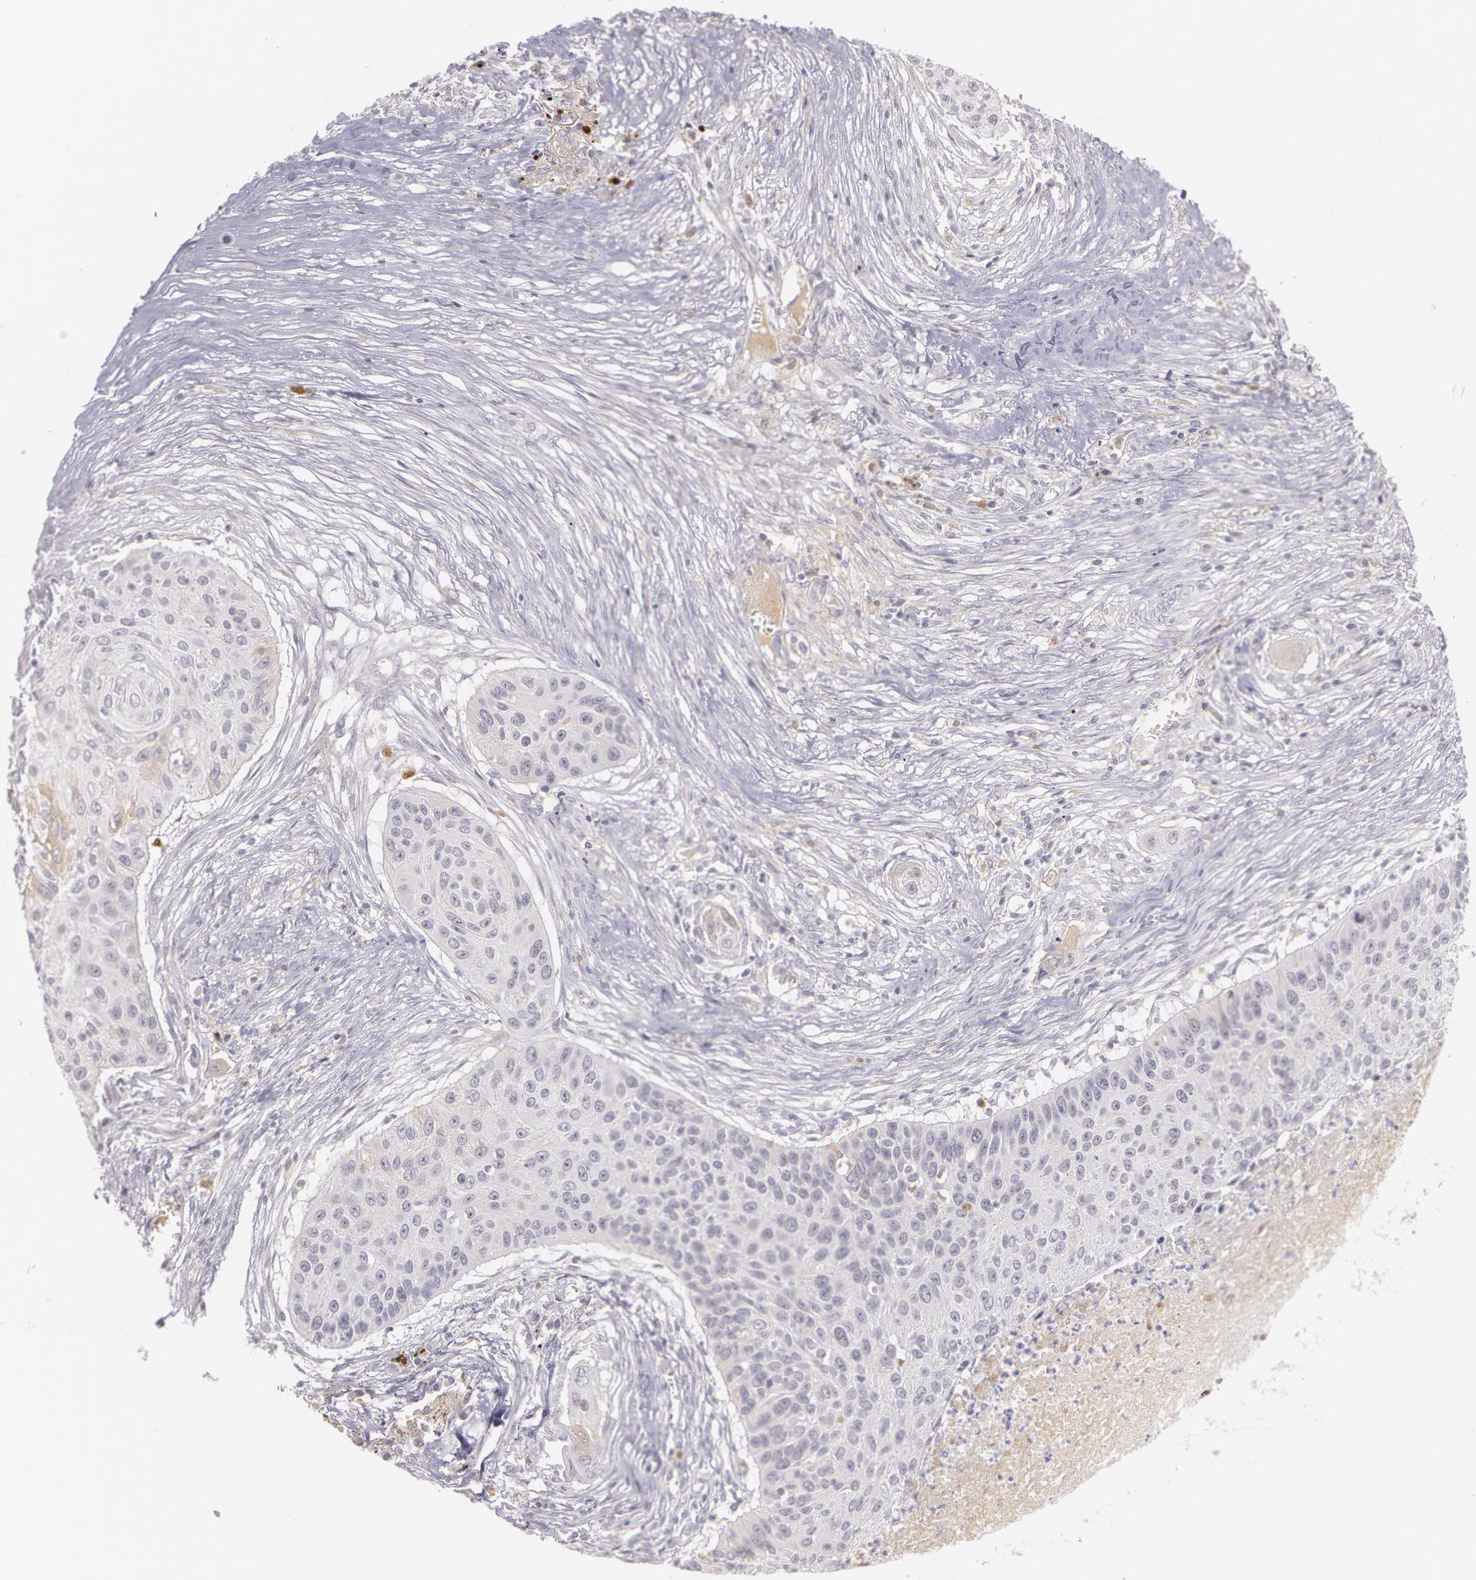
{"staining": {"intensity": "weak", "quantity": "<25%", "location": "cytoplasmic/membranous"}, "tissue": "lung cancer", "cell_type": "Tumor cells", "image_type": "cancer", "snomed": [{"axis": "morphology", "description": "Squamous cell carcinoma, NOS"}, {"axis": "topography", "description": "Lung"}], "caption": "Immunohistochemistry of squamous cell carcinoma (lung) reveals no staining in tumor cells.", "gene": "LBP", "patient": {"sex": "male", "age": 71}}